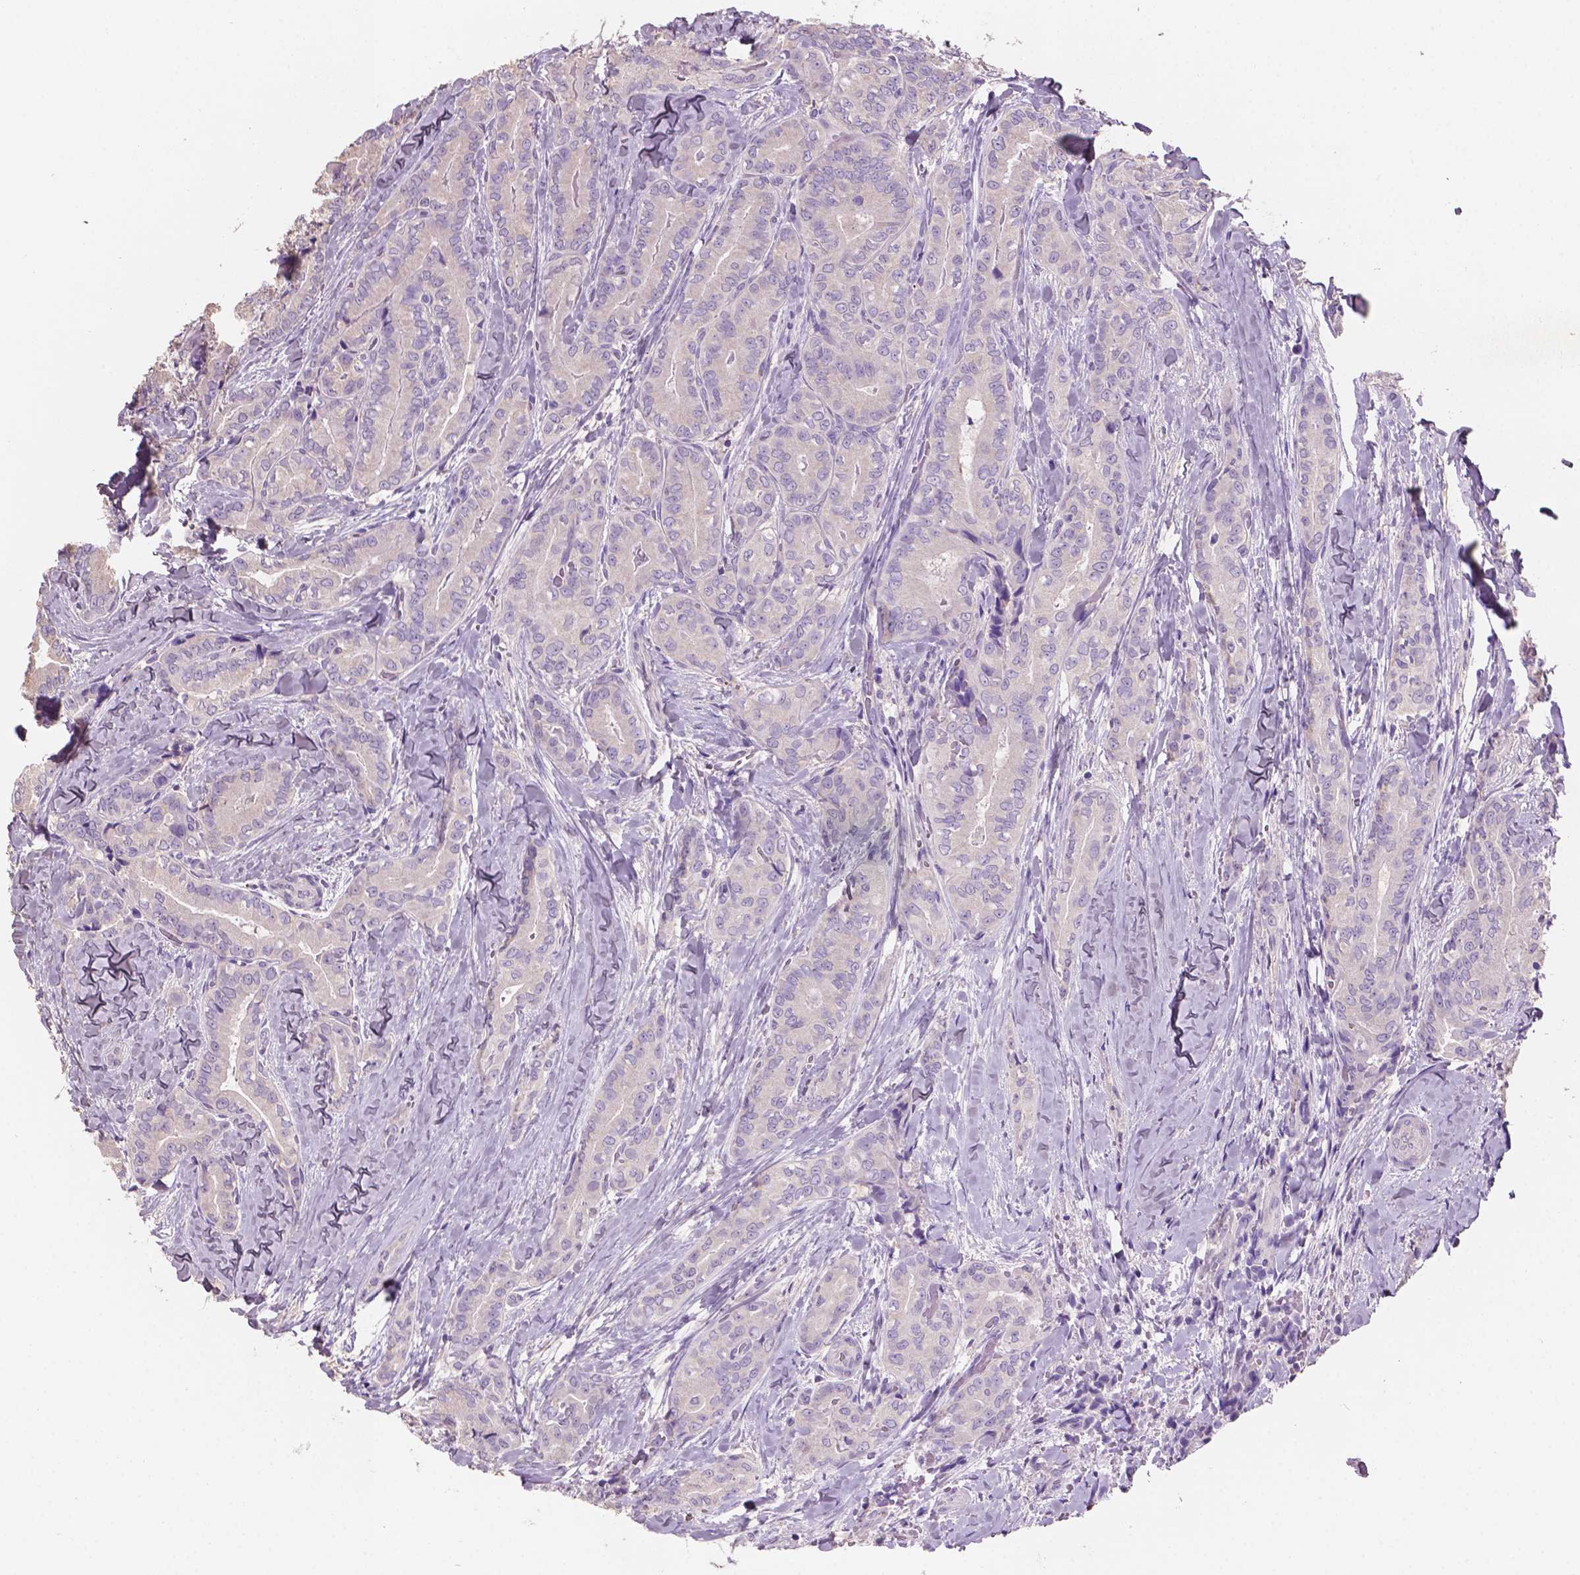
{"staining": {"intensity": "negative", "quantity": "none", "location": "none"}, "tissue": "thyroid cancer", "cell_type": "Tumor cells", "image_type": "cancer", "snomed": [{"axis": "morphology", "description": "Papillary adenocarcinoma, NOS"}, {"axis": "topography", "description": "Thyroid gland"}], "caption": "This is a micrograph of immunohistochemistry staining of thyroid cancer (papillary adenocarcinoma), which shows no expression in tumor cells. The staining was performed using DAB (3,3'-diaminobenzidine) to visualize the protein expression in brown, while the nuclei were stained in blue with hematoxylin (Magnification: 20x).", "gene": "SBSN", "patient": {"sex": "male", "age": 61}}